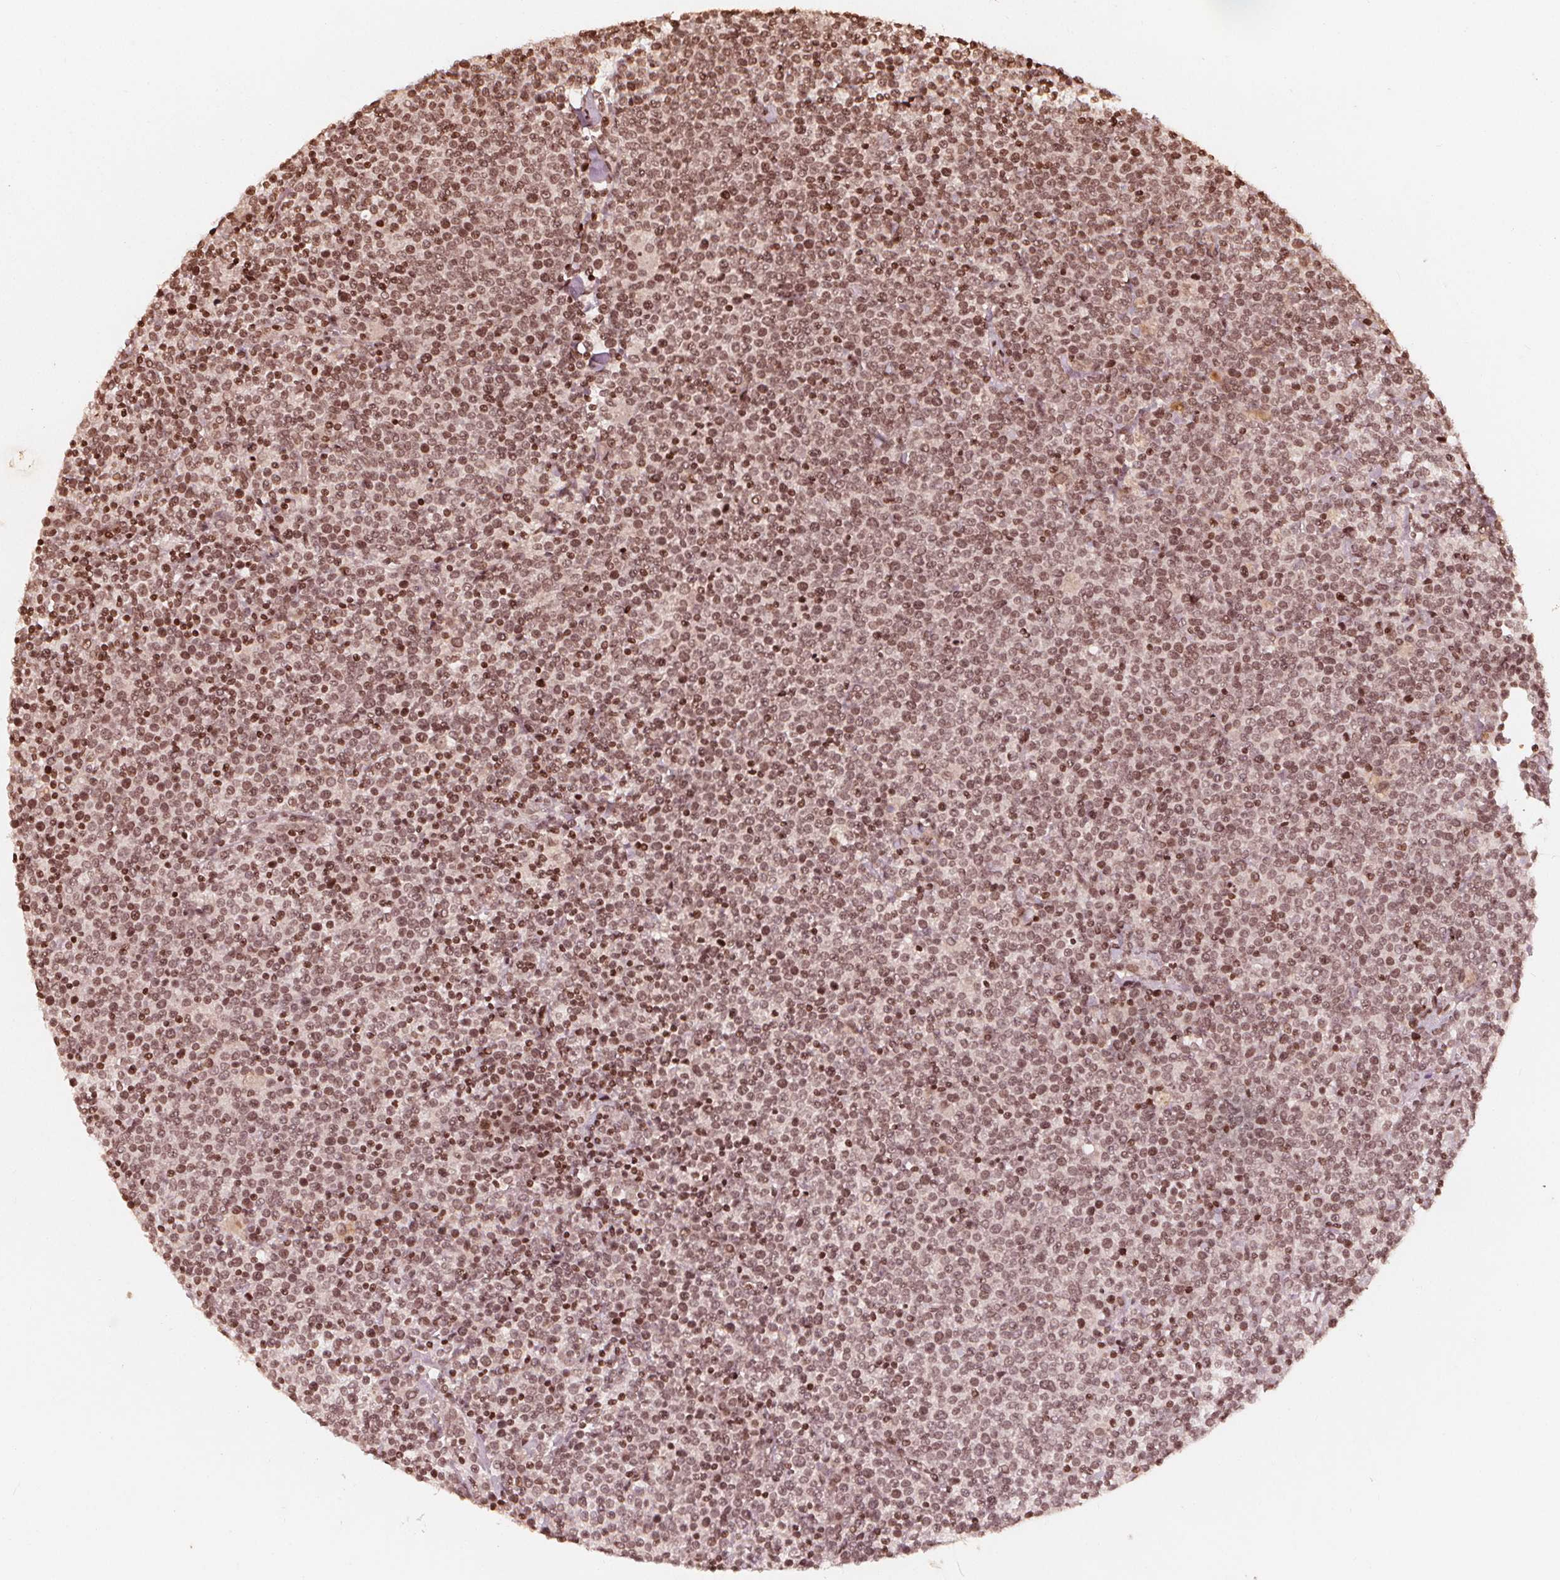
{"staining": {"intensity": "moderate", "quantity": ">75%", "location": "nuclear"}, "tissue": "lymphoma", "cell_type": "Tumor cells", "image_type": "cancer", "snomed": [{"axis": "morphology", "description": "Malignant lymphoma, non-Hodgkin's type, High grade"}, {"axis": "topography", "description": "Lymph node"}], "caption": "A brown stain shows moderate nuclear staining of a protein in malignant lymphoma, non-Hodgkin's type (high-grade) tumor cells.", "gene": "H3C14", "patient": {"sex": "male", "age": 61}}